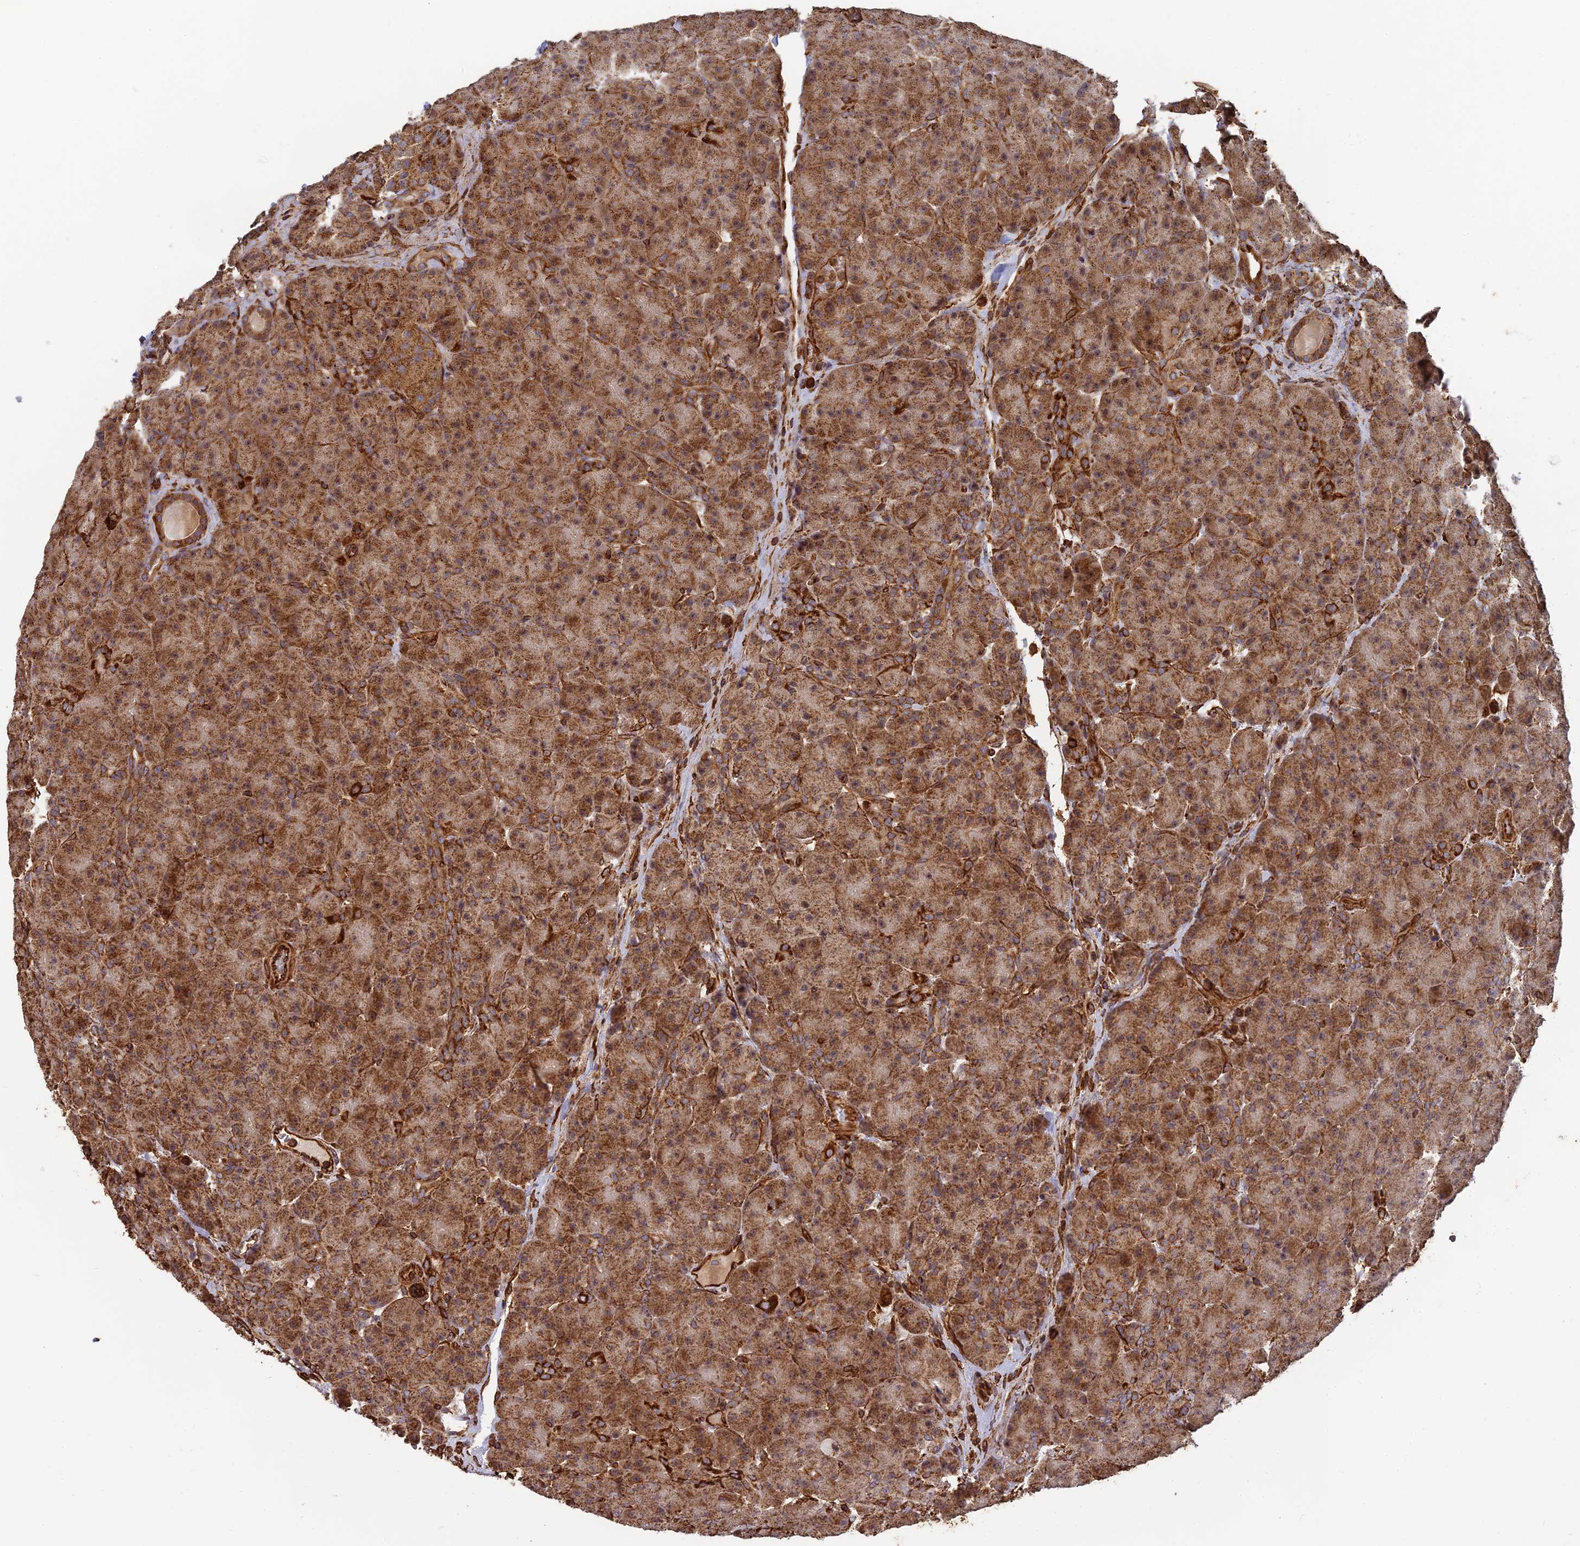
{"staining": {"intensity": "strong", "quantity": ">75%", "location": "cytoplasmic/membranous"}, "tissue": "pancreas", "cell_type": "Exocrine glandular cells", "image_type": "normal", "snomed": [{"axis": "morphology", "description": "Normal tissue, NOS"}, {"axis": "topography", "description": "Pancreas"}], "caption": "The image shows a brown stain indicating the presence of a protein in the cytoplasmic/membranous of exocrine glandular cells in pancreas. The staining is performed using DAB brown chromogen to label protein expression. The nuclei are counter-stained blue using hematoxylin.", "gene": "DSTYK", "patient": {"sex": "male", "age": 66}}